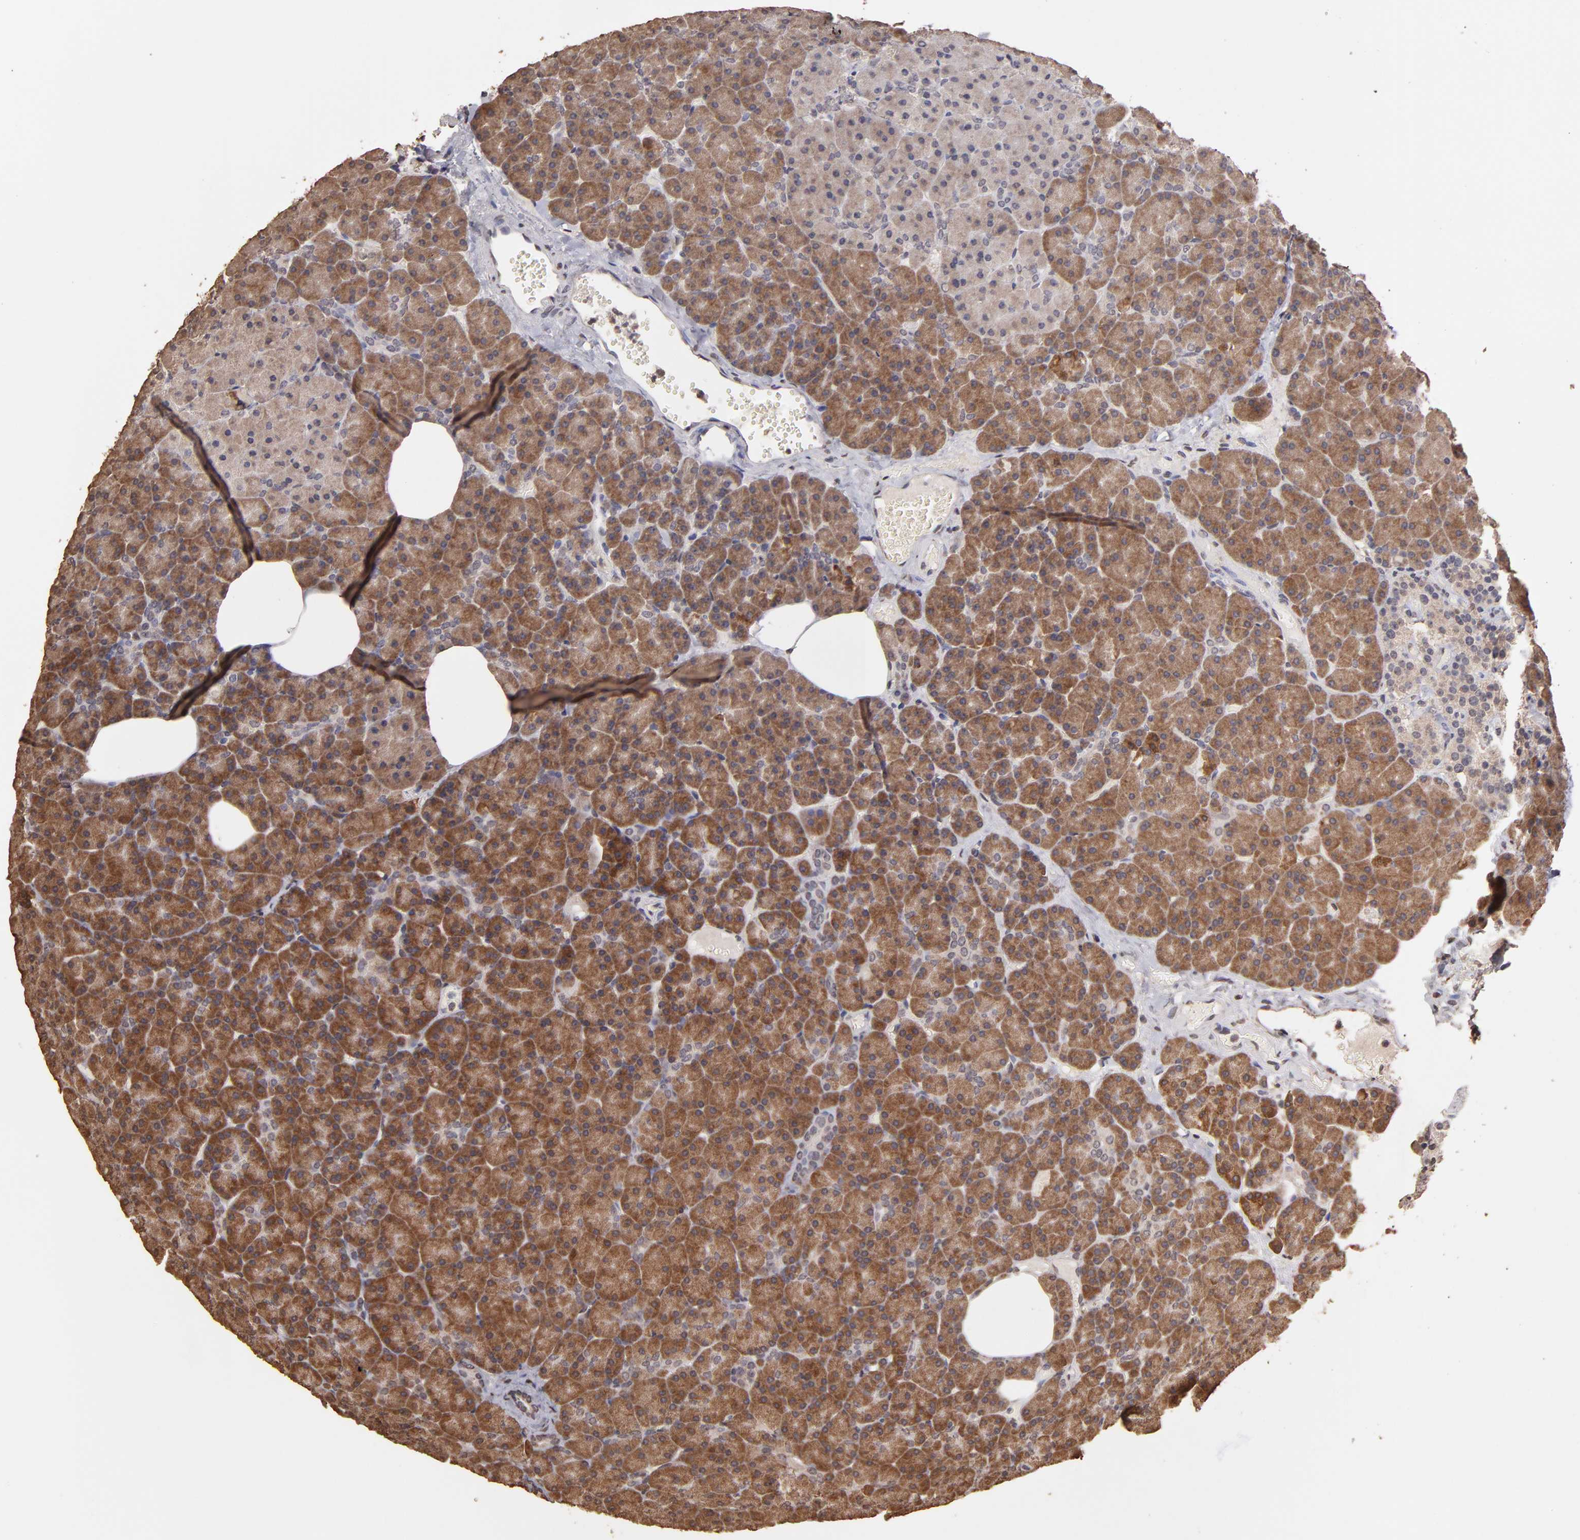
{"staining": {"intensity": "strong", "quantity": ">75%", "location": "cytoplasmic/membranous"}, "tissue": "pancreas", "cell_type": "Exocrine glandular cells", "image_type": "normal", "snomed": [{"axis": "morphology", "description": "Normal tissue, NOS"}, {"axis": "topography", "description": "Pancreas"}], "caption": "Pancreas stained for a protein (brown) reveals strong cytoplasmic/membranous positive expression in approximately >75% of exocrine glandular cells.", "gene": "OPHN1", "patient": {"sex": "female", "age": 35}}